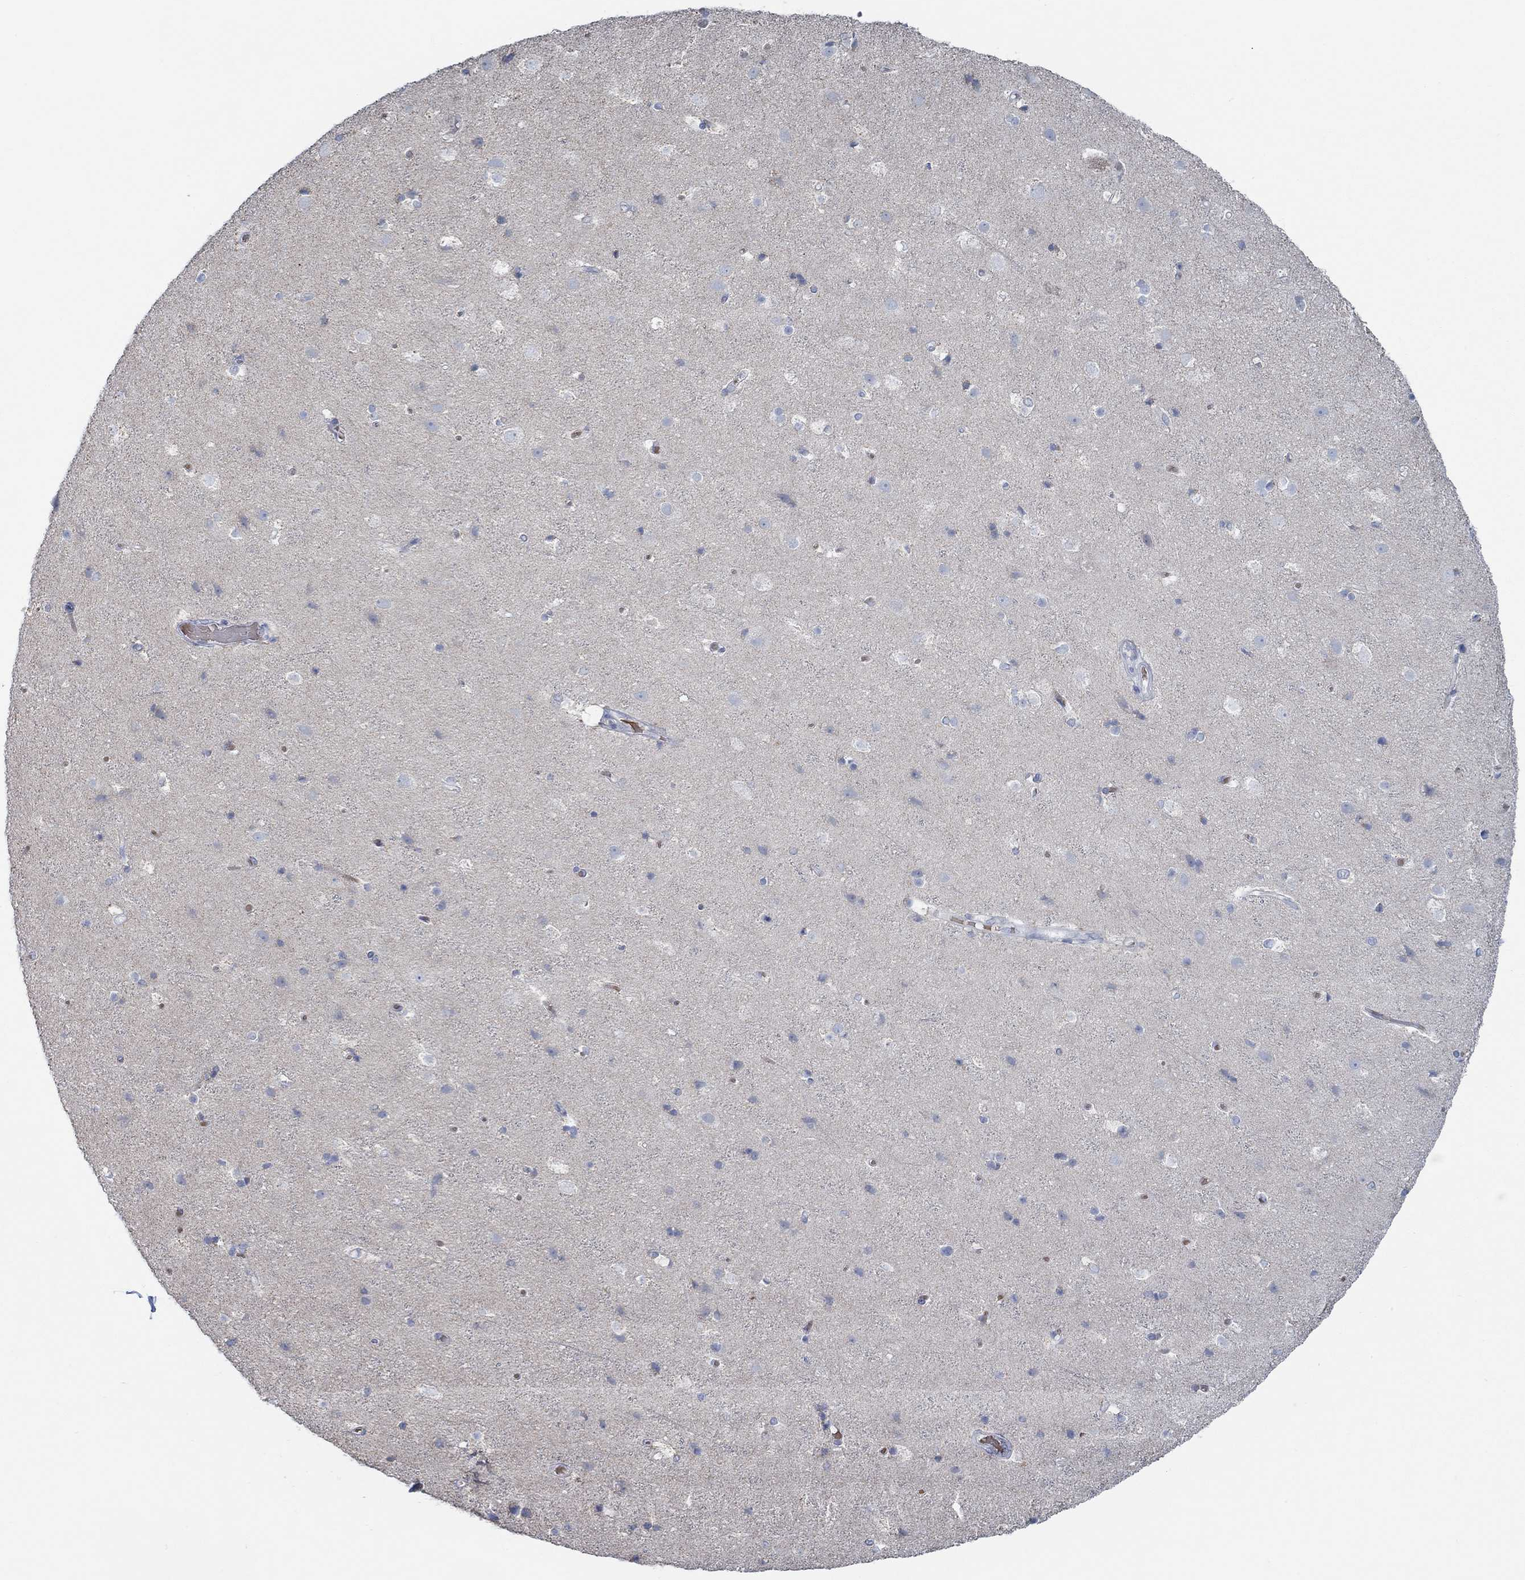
{"staining": {"intensity": "negative", "quantity": "none", "location": "none"}, "tissue": "cerebral cortex", "cell_type": "Endothelial cells", "image_type": "normal", "snomed": [{"axis": "morphology", "description": "Normal tissue, NOS"}, {"axis": "topography", "description": "Cerebral cortex"}], "caption": "IHC image of normal cerebral cortex: human cerebral cortex stained with DAB (3,3'-diaminobenzidine) reveals no significant protein expression in endothelial cells.", "gene": "GLOD5", "patient": {"sex": "female", "age": 52}}